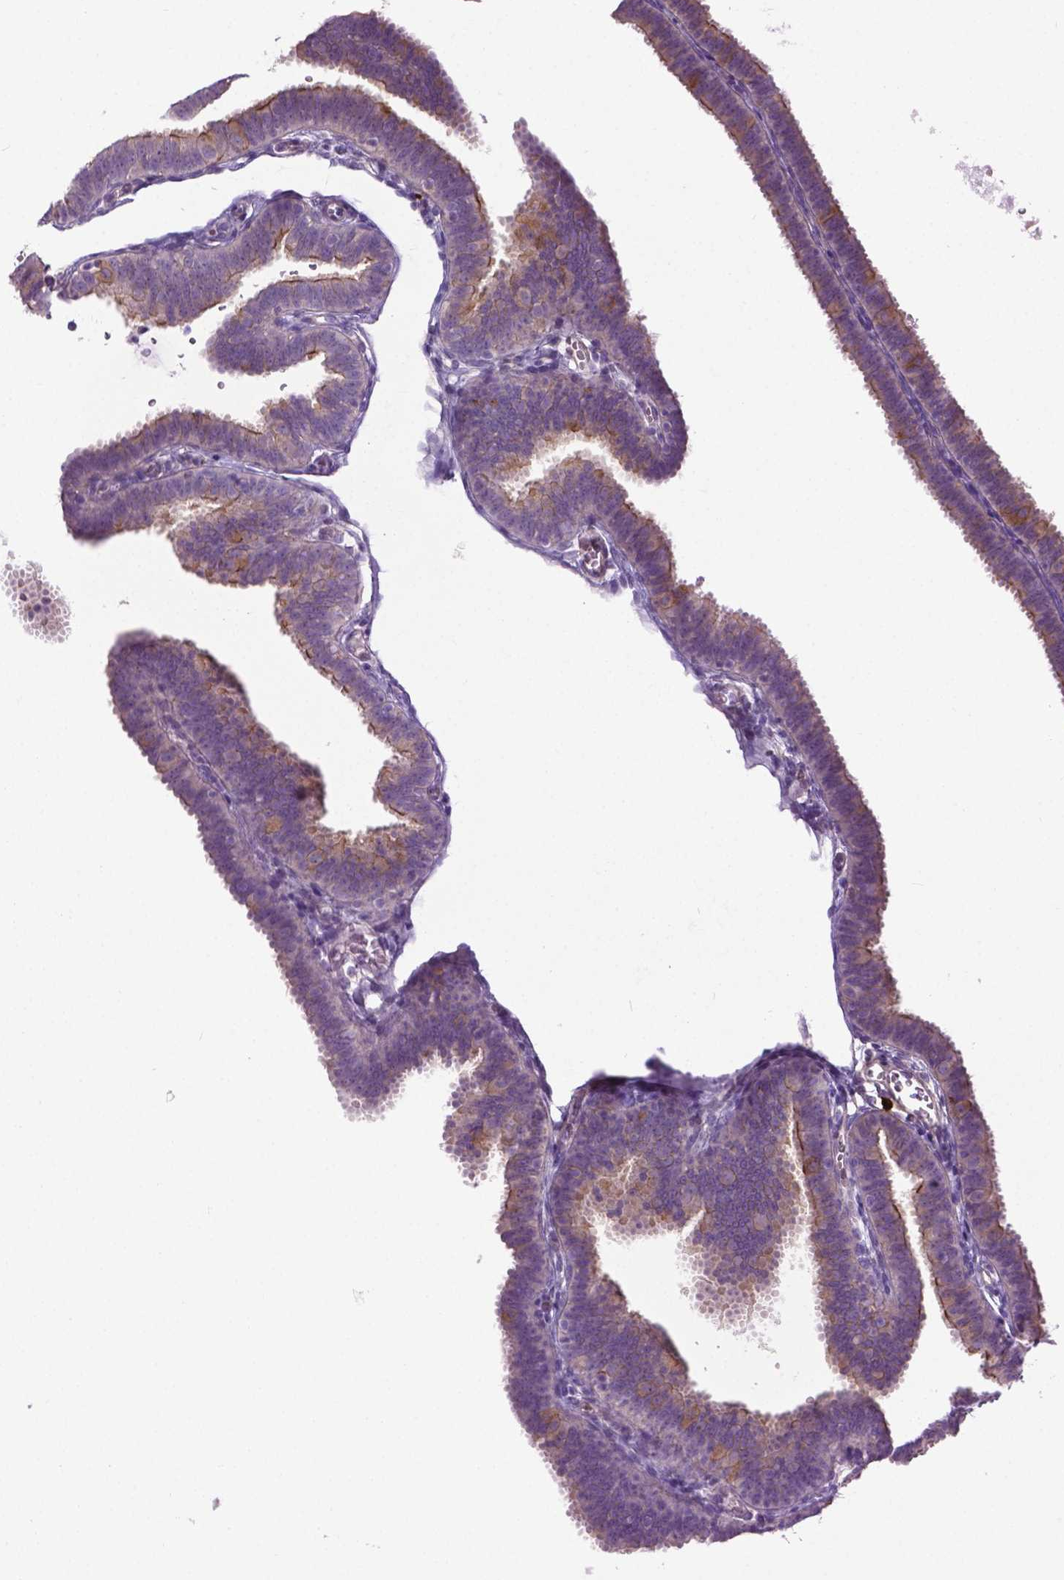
{"staining": {"intensity": "moderate", "quantity": "25%-75%", "location": "cytoplasmic/membranous"}, "tissue": "fallopian tube", "cell_type": "Glandular cells", "image_type": "normal", "snomed": [{"axis": "morphology", "description": "Normal tissue, NOS"}, {"axis": "topography", "description": "Fallopian tube"}], "caption": "A histopathology image showing moderate cytoplasmic/membranous expression in approximately 25%-75% of glandular cells in benign fallopian tube, as visualized by brown immunohistochemical staining.", "gene": "SPECC1L", "patient": {"sex": "female", "age": 25}}